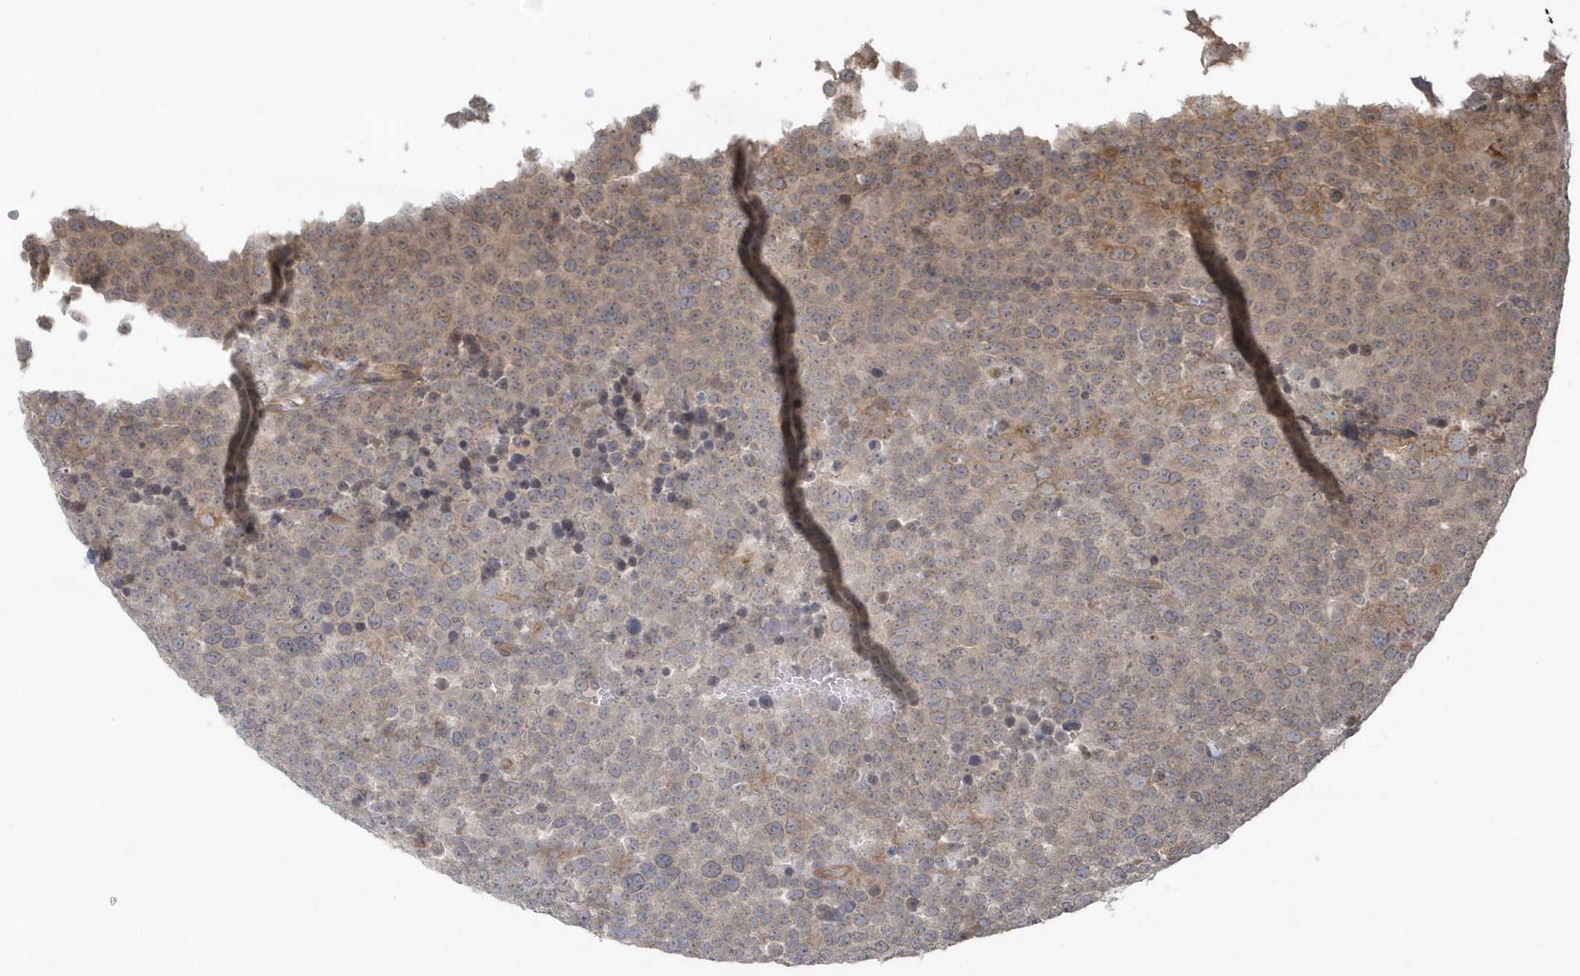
{"staining": {"intensity": "weak", "quantity": "<25%", "location": "cytoplasmic/membranous"}, "tissue": "testis cancer", "cell_type": "Tumor cells", "image_type": "cancer", "snomed": [{"axis": "morphology", "description": "Seminoma, NOS"}, {"axis": "topography", "description": "Testis"}], "caption": "Immunohistochemistry image of testis seminoma stained for a protein (brown), which reveals no expression in tumor cells.", "gene": "HERPUD1", "patient": {"sex": "male", "age": 71}}